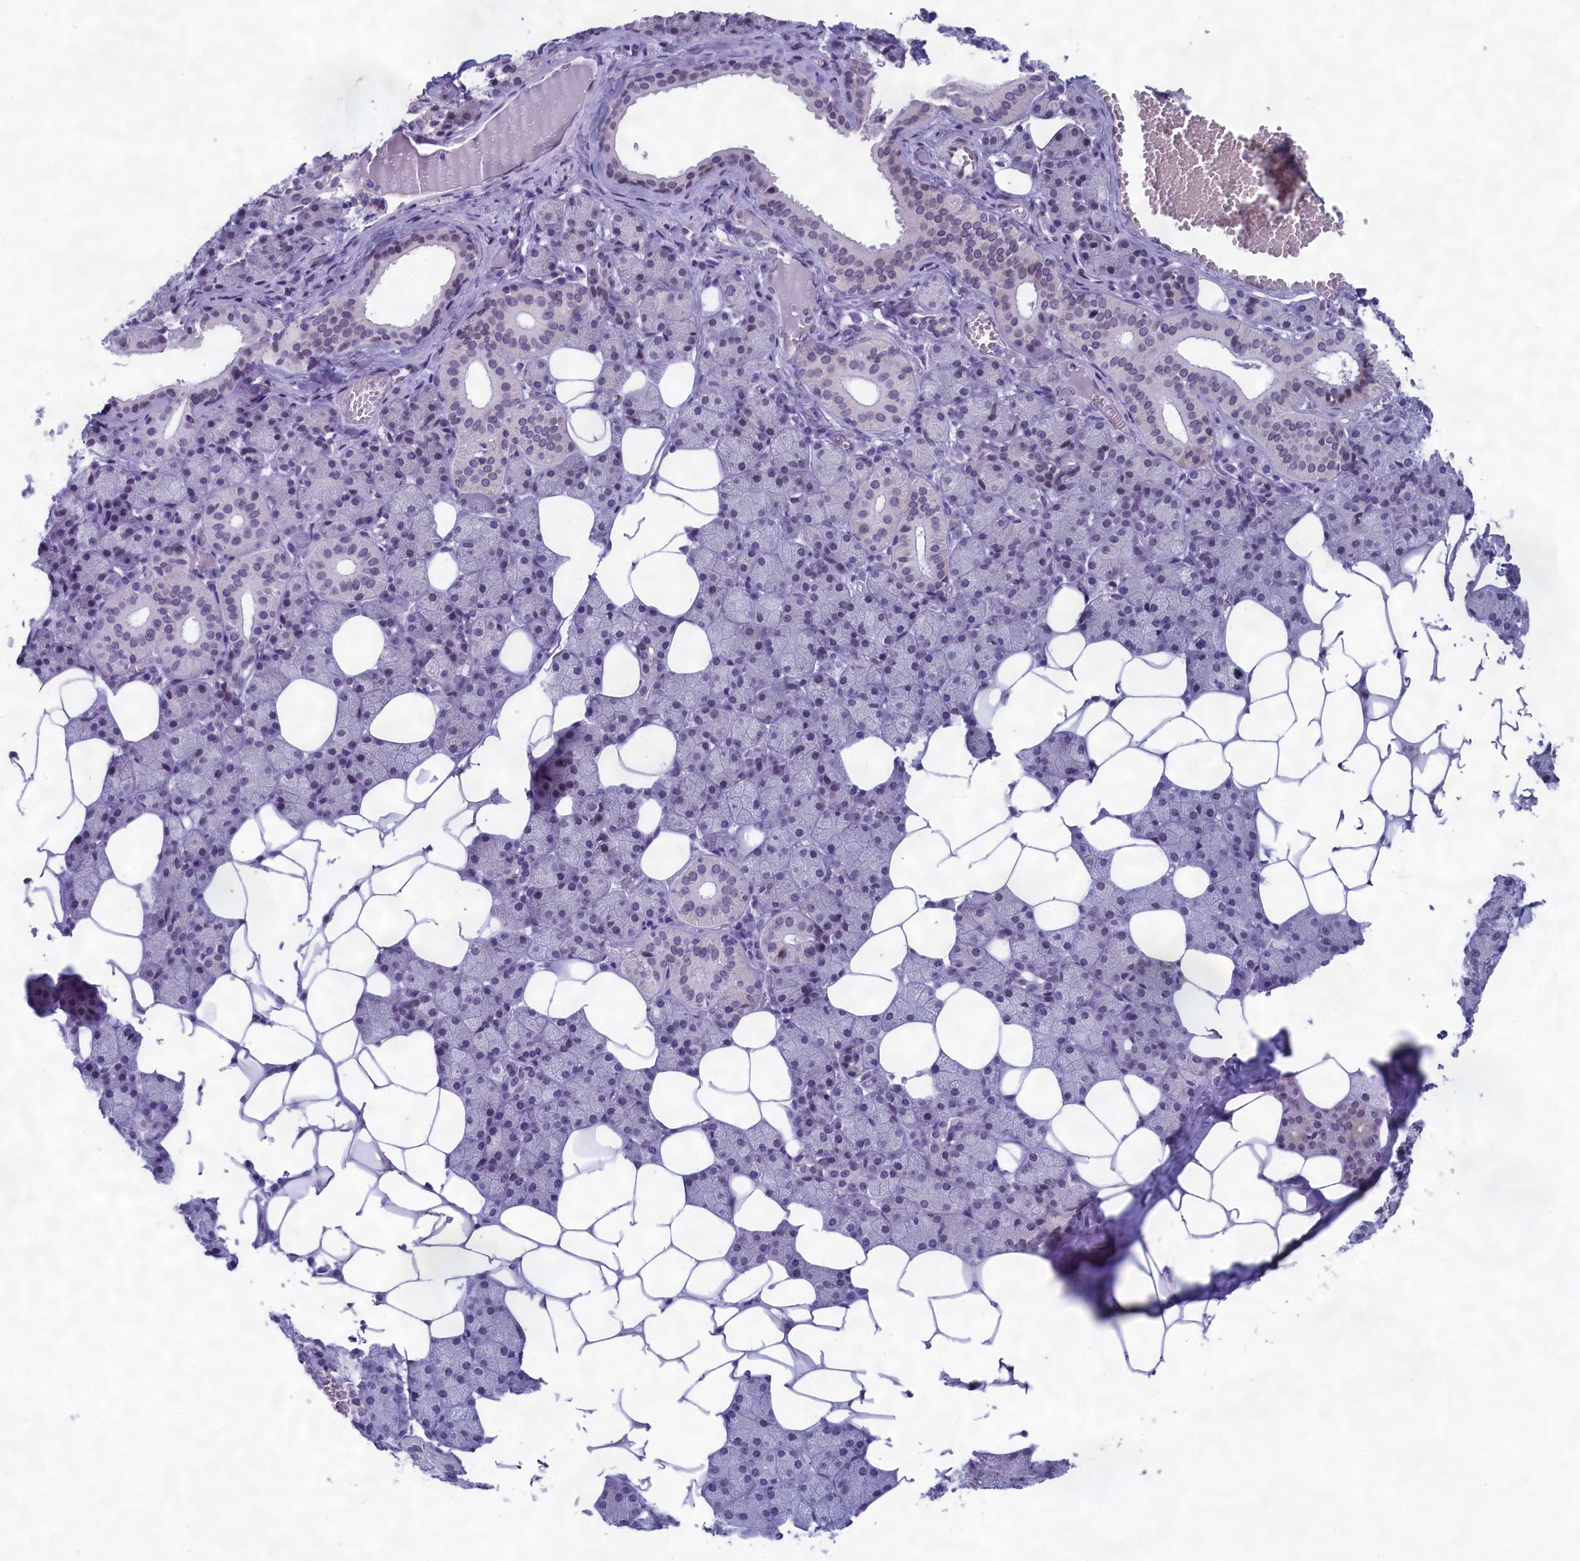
{"staining": {"intensity": "weak", "quantity": "<25%", "location": "nuclear"}, "tissue": "salivary gland", "cell_type": "Glandular cells", "image_type": "normal", "snomed": [{"axis": "morphology", "description": "Normal tissue, NOS"}, {"axis": "topography", "description": "Salivary gland"}], "caption": "The immunohistochemistry (IHC) micrograph has no significant positivity in glandular cells of salivary gland.", "gene": "GPSM1", "patient": {"sex": "female", "age": 33}}